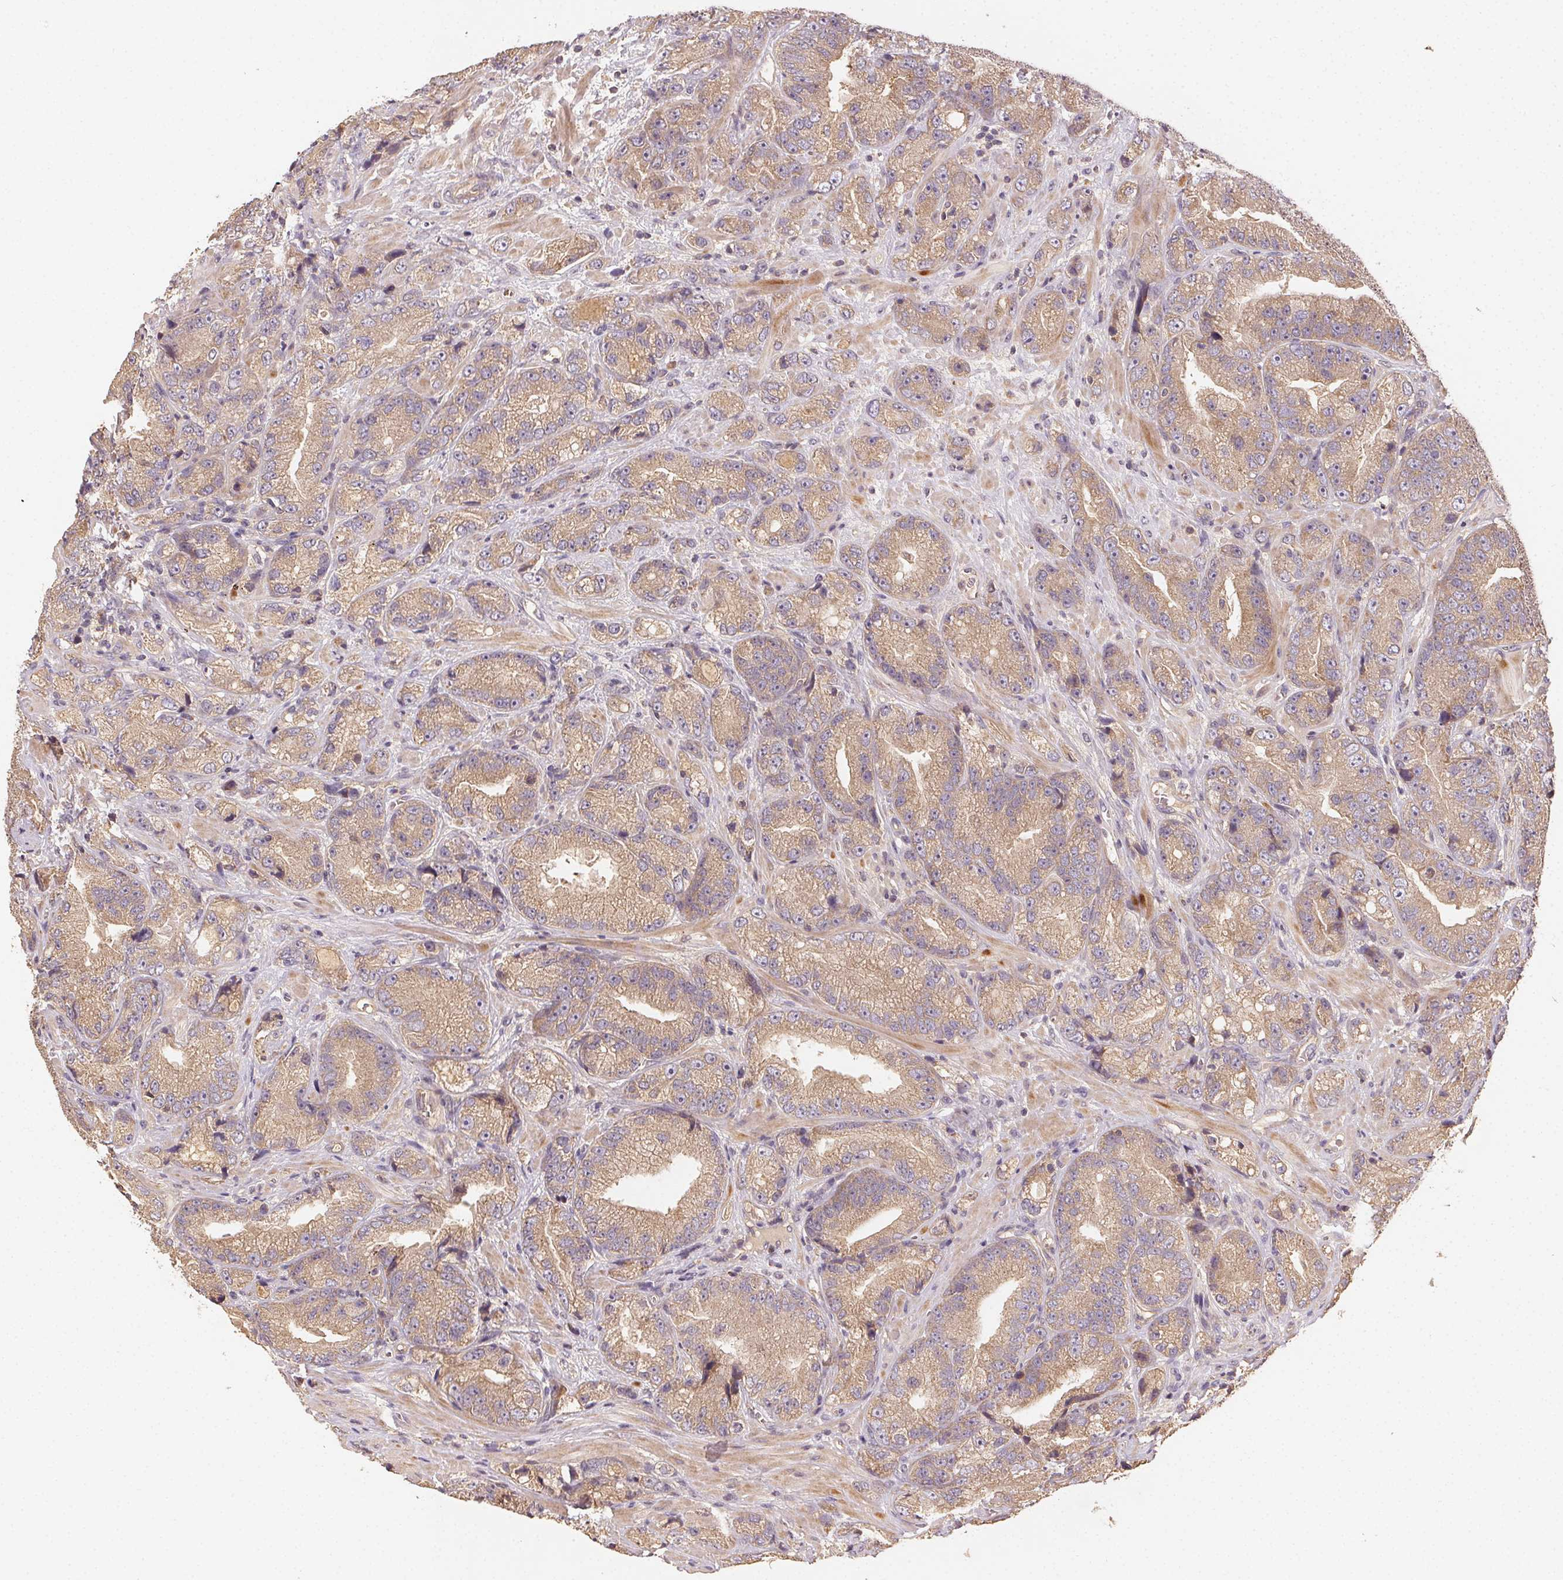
{"staining": {"intensity": "weak", "quantity": ">75%", "location": "cytoplasmic/membranous"}, "tissue": "prostate cancer", "cell_type": "Tumor cells", "image_type": "cancer", "snomed": [{"axis": "morphology", "description": "Adenocarcinoma, NOS"}, {"axis": "topography", "description": "Prostate"}], "caption": "Immunohistochemistry (IHC) micrograph of human prostate cancer stained for a protein (brown), which demonstrates low levels of weak cytoplasmic/membranous staining in approximately >75% of tumor cells.", "gene": "RALA", "patient": {"sex": "male", "age": 63}}